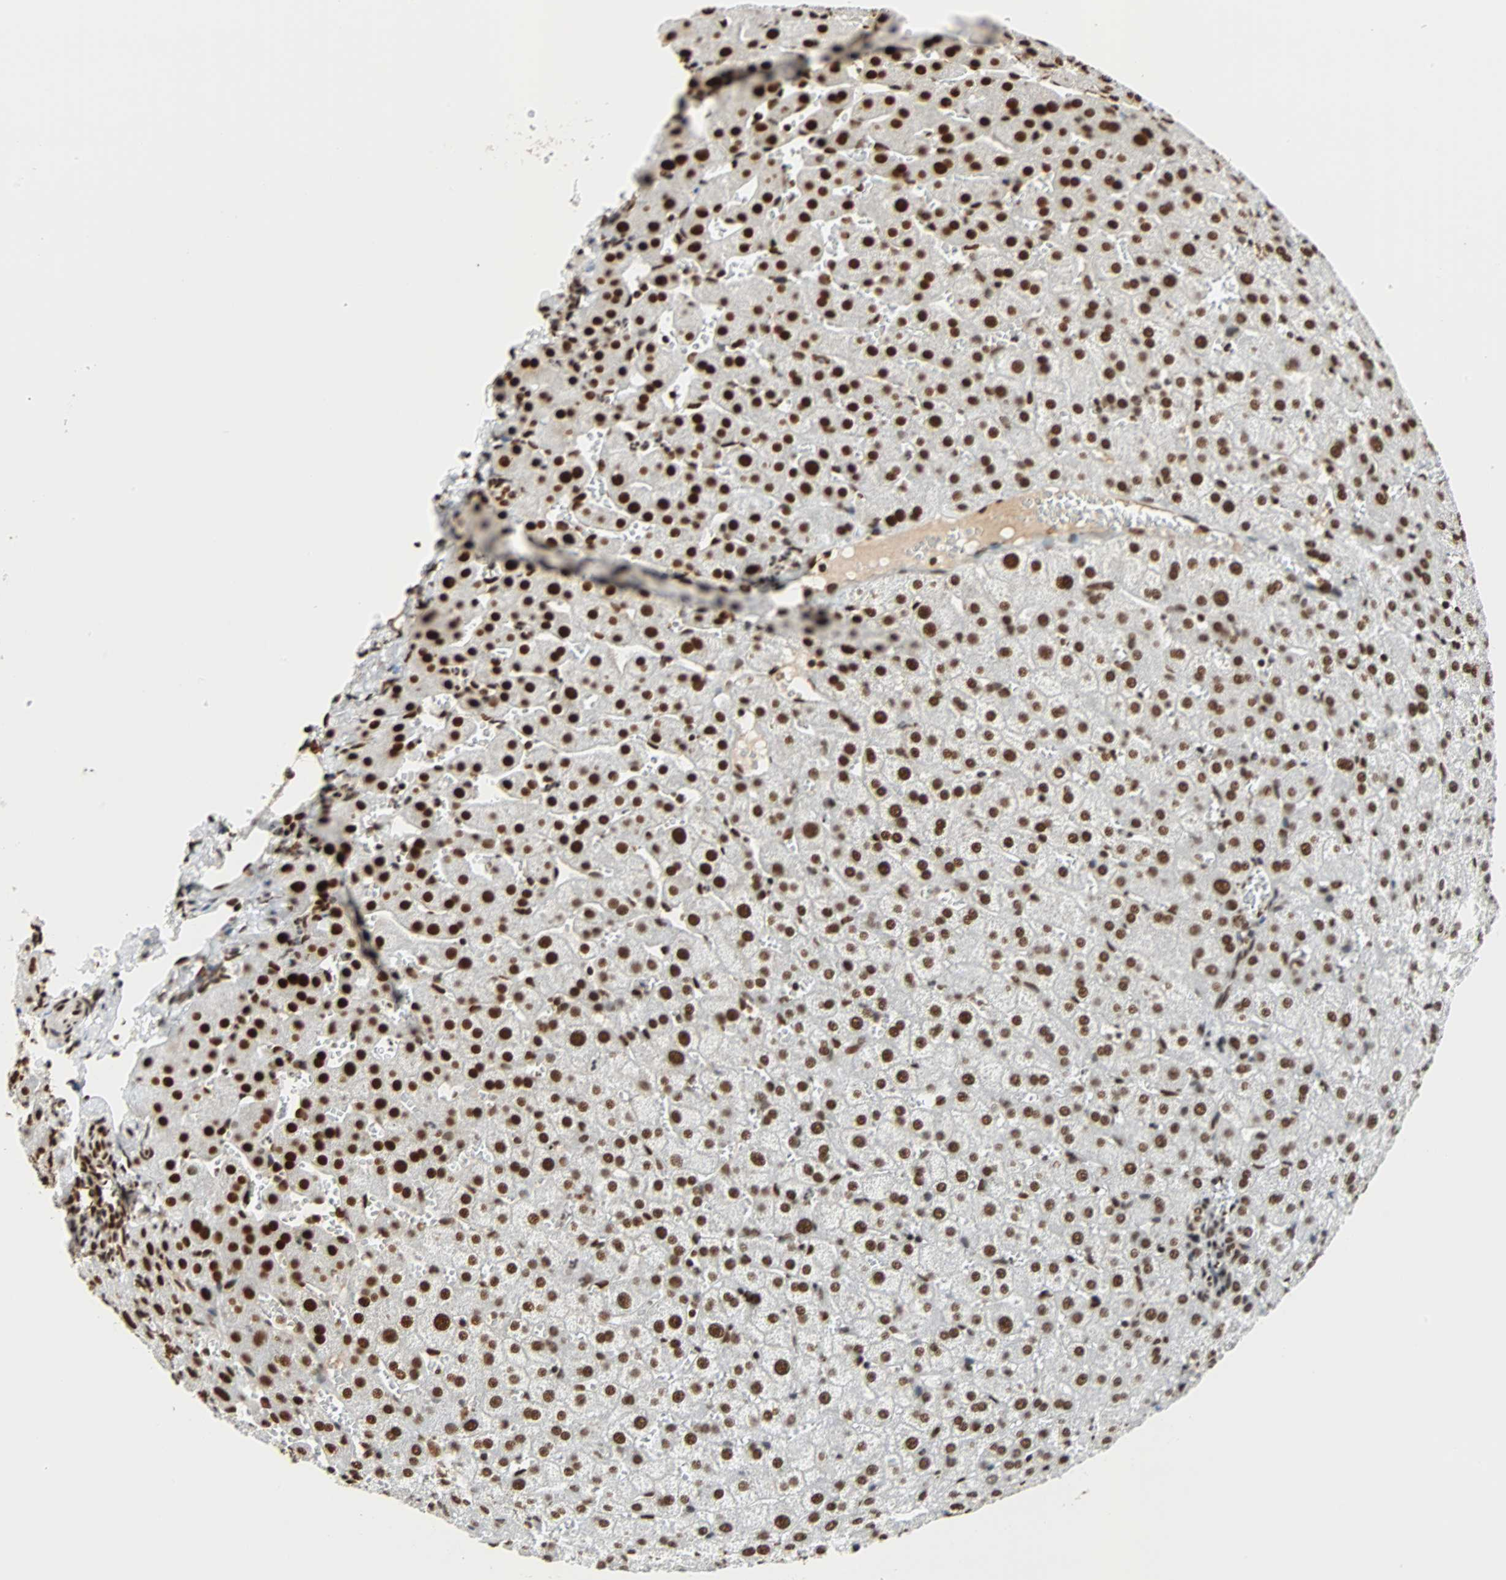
{"staining": {"intensity": "moderate", "quantity": ">75%", "location": "cytoplasmic/membranous,nuclear"}, "tissue": "liver", "cell_type": "Cholangiocytes", "image_type": "normal", "snomed": [{"axis": "morphology", "description": "Normal tissue, NOS"}, {"axis": "morphology", "description": "Fibrosis, NOS"}, {"axis": "topography", "description": "Liver"}], "caption": "Moderate cytoplasmic/membranous,nuclear positivity for a protein is present in approximately >75% of cholangiocytes of unremarkable liver using immunohistochemistry (IHC).", "gene": "CDK12", "patient": {"sex": "female", "age": 29}}